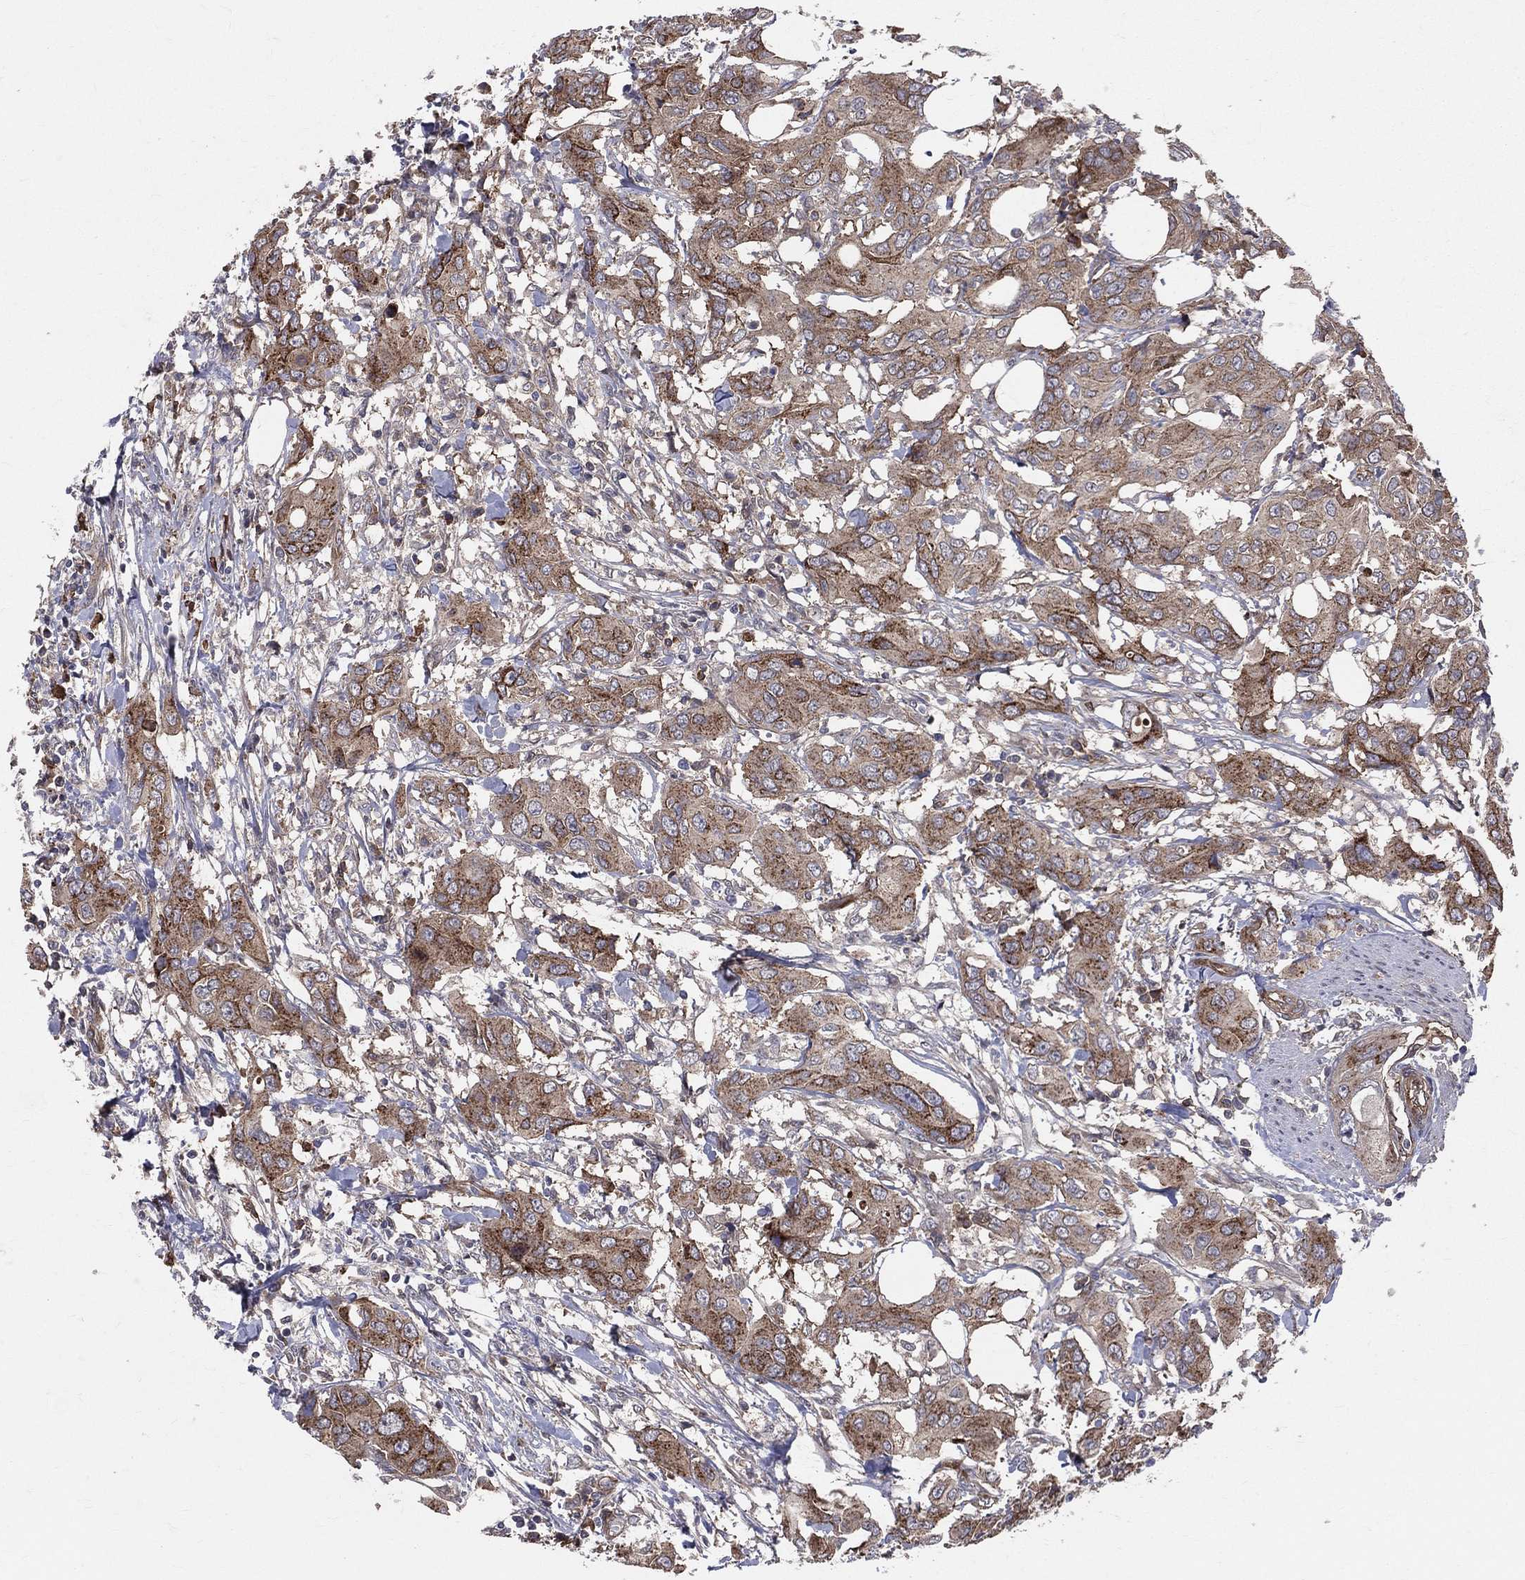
{"staining": {"intensity": "strong", "quantity": "25%-75%", "location": "cytoplasmic/membranous"}, "tissue": "urothelial cancer", "cell_type": "Tumor cells", "image_type": "cancer", "snomed": [{"axis": "morphology", "description": "Urothelial carcinoma, NOS"}, {"axis": "morphology", "description": "Urothelial carcinoma, High grade"}, {"axis": "topography", "description": "Urinary bladder"}], "caption": "A photomicrograph of human high-grade urothelial carcinoma stained for a protein exhibits strong cytoplasmic/membranous brown staining in tumor cells.", "gene": "ENTPD1", "patient": {"sex": "male", "age": 63}}